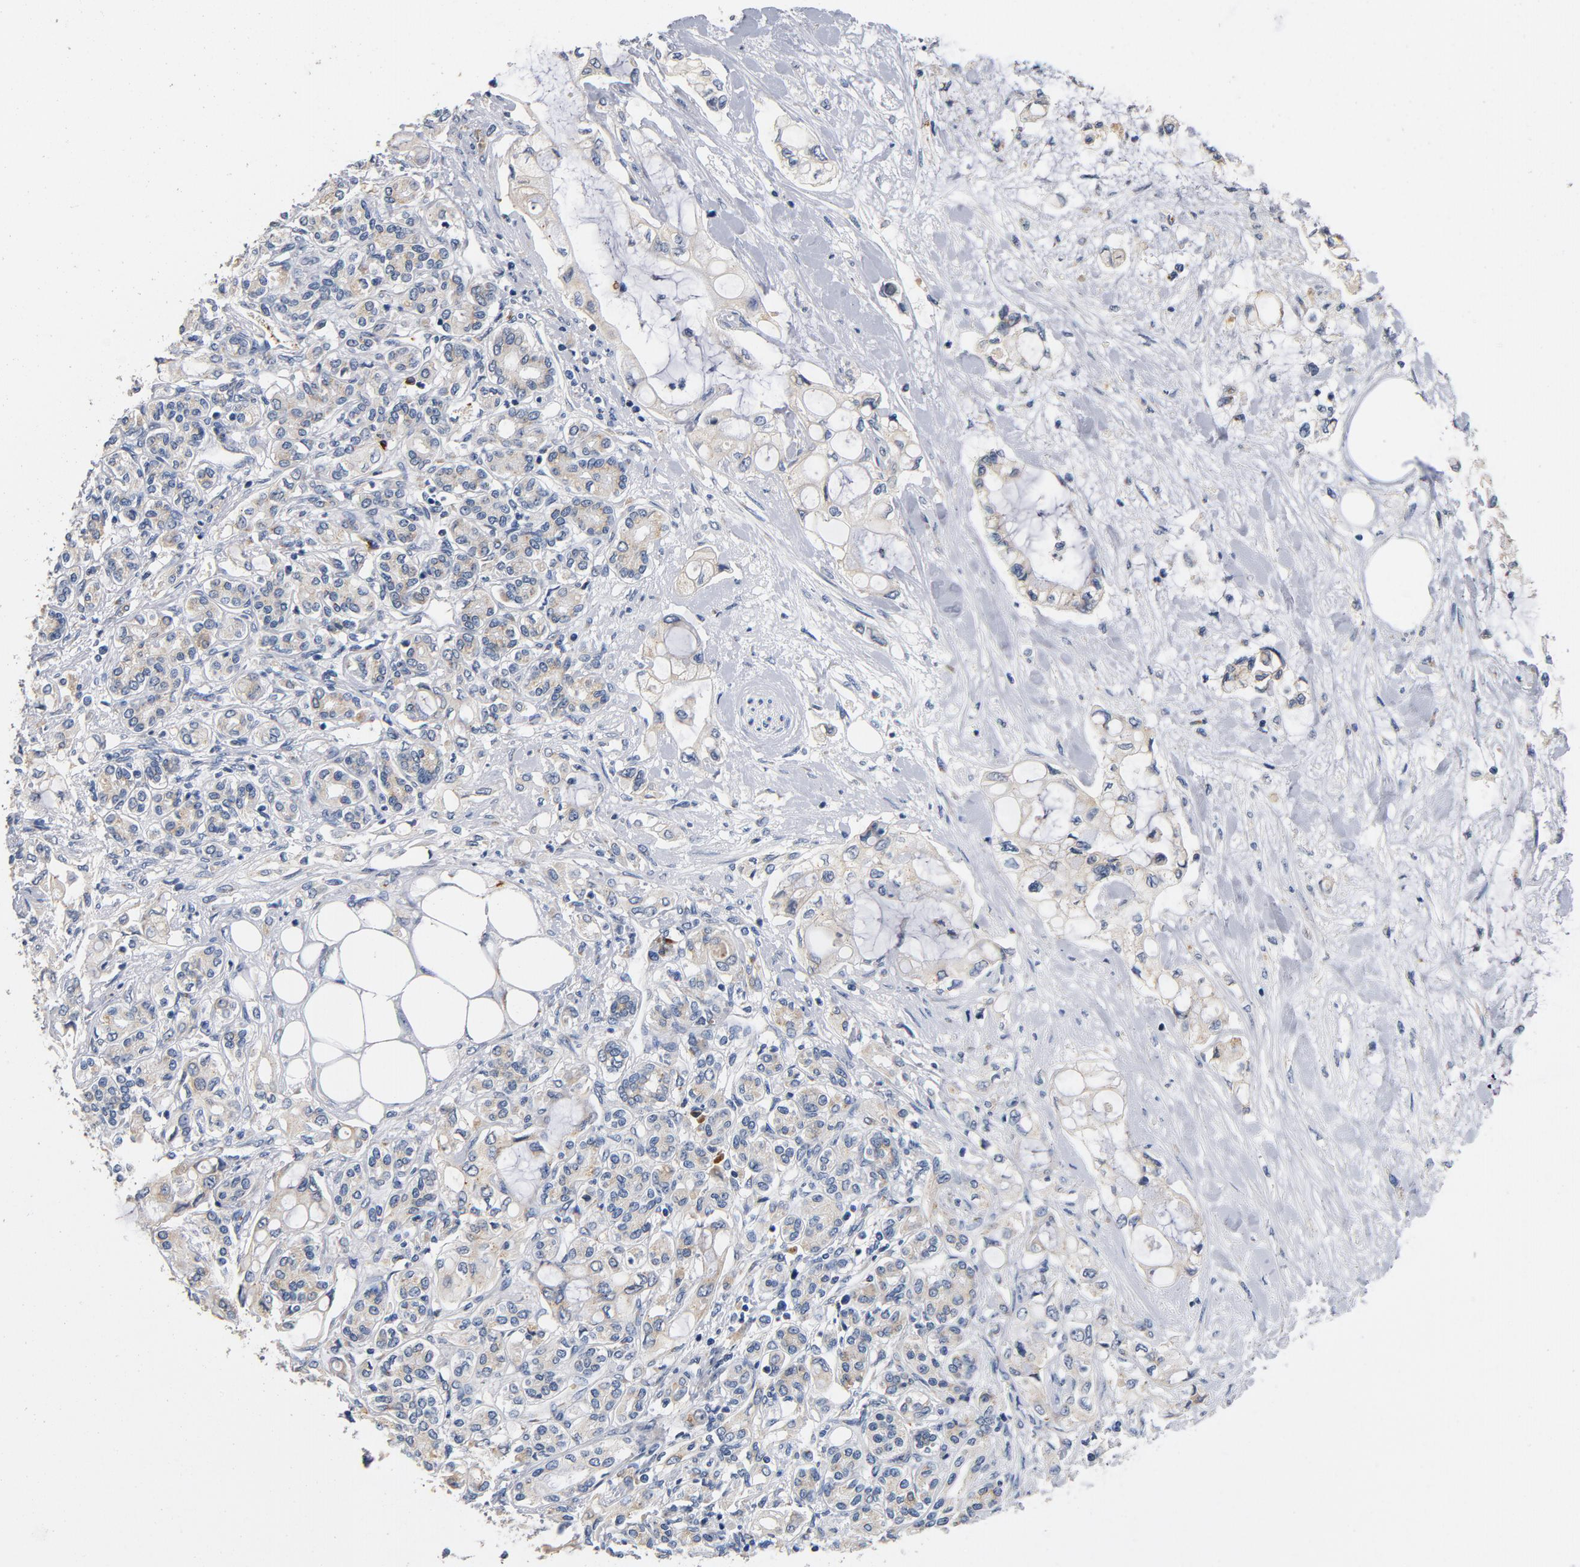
{"staining": {"intensity": "negative", "quantity": "none", "location": "none"}, "tissue": "pancreatic cancer", "cell_type": "Tumor cells", "image_type": "cancer", "snomed": [{"axis": "morphology", "description": "Adenocarcinoma, NOS"}, {"axis": "topography", "description": "Pancreas"}], "caption": "Immunohistochemistry (IHC) of human pancreatic adenocarcinoma reveals no expression in tumor cells.", "gene": "LMAN2", "patient": {"sex": "female", "age": 70}}